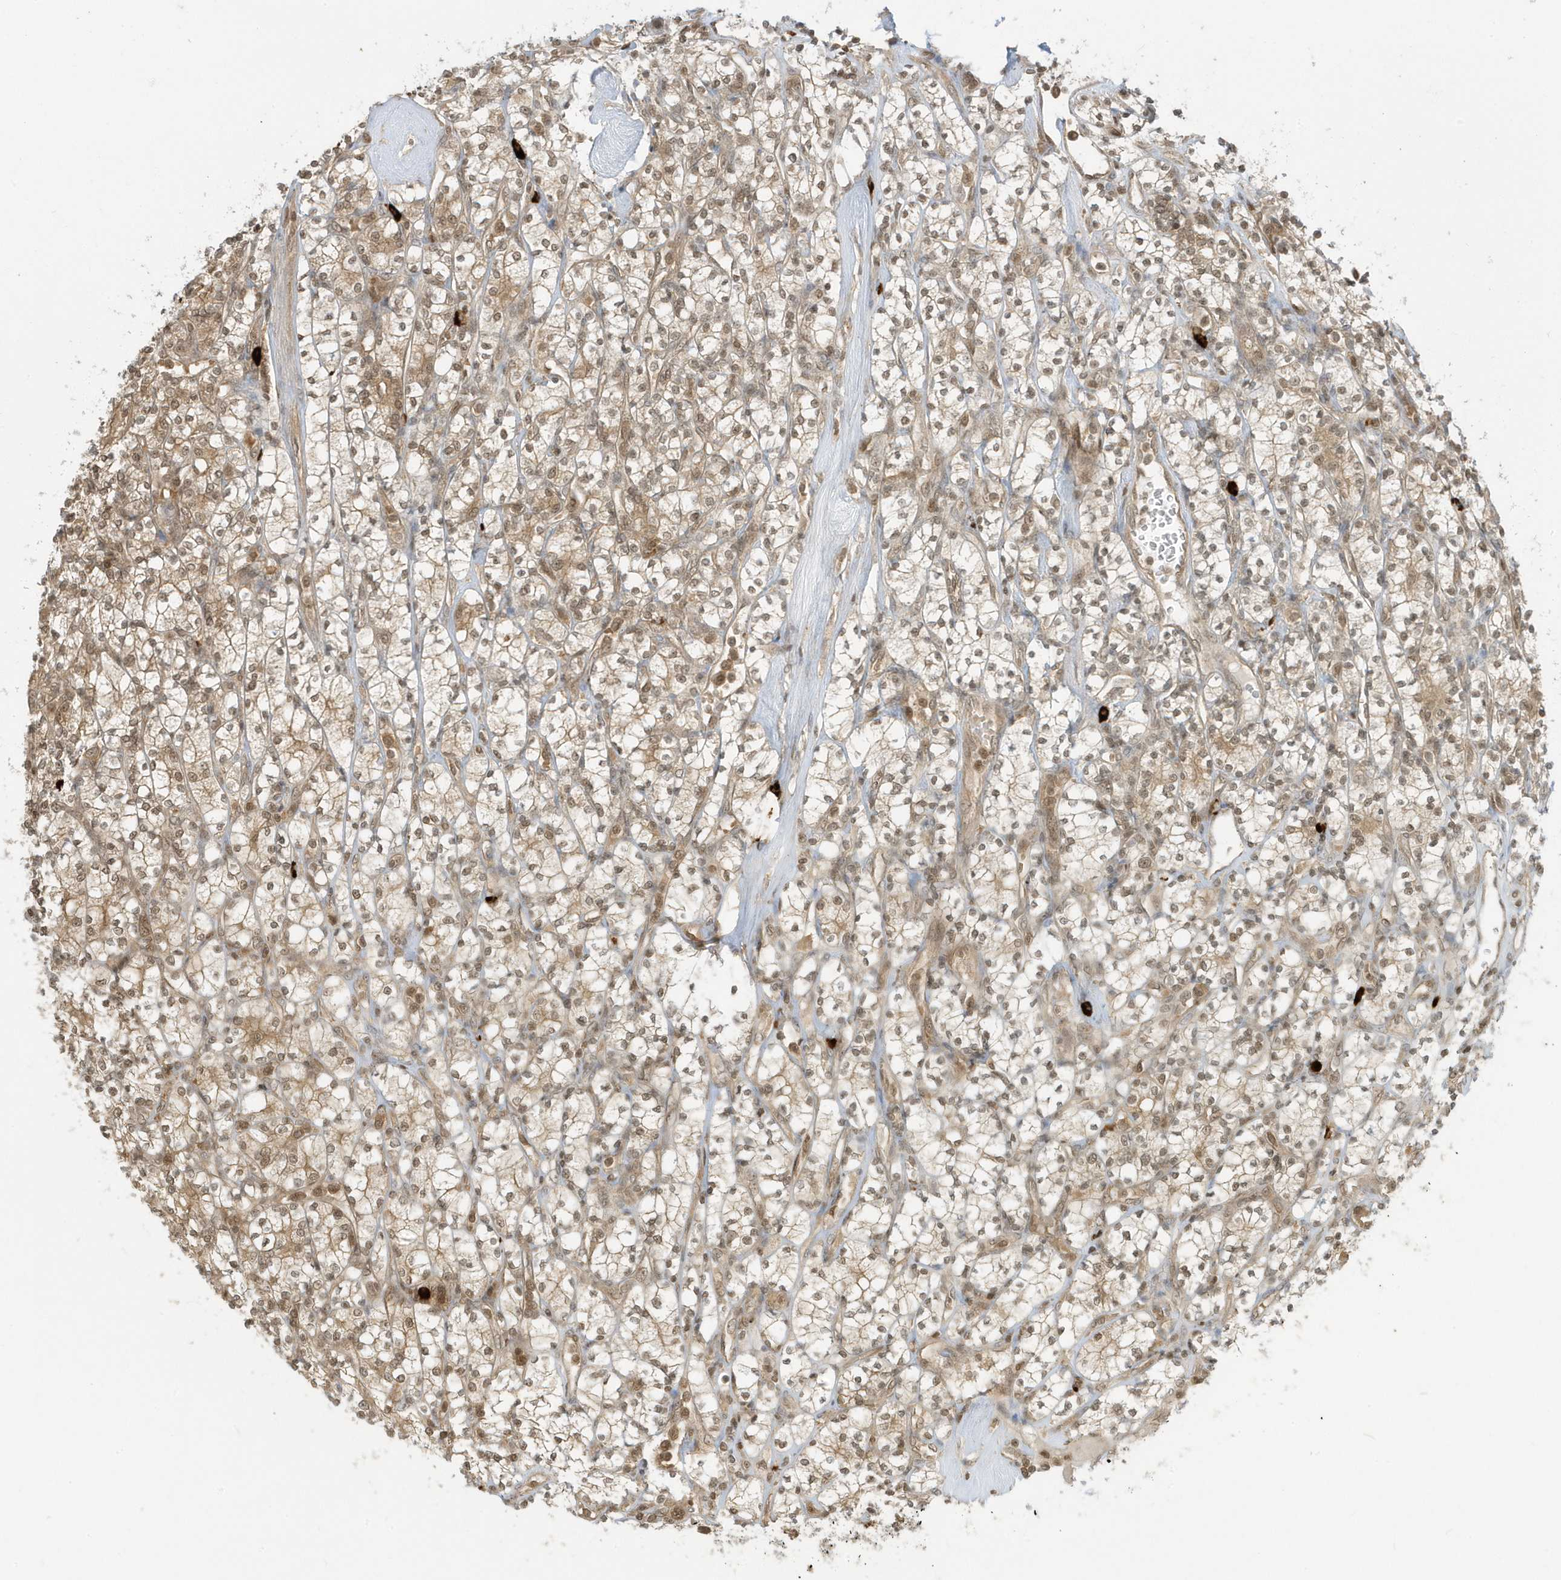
{"staining": {"intensity": "moderate", "quantity": ">75%", "location": "cytoplasmic/membranous,nuclear"}, "tissue": "renal cancer", "cell_type": "Tumor cells", "image_type": "cancer", "snomed": [{"axis": "morphology", "description": "Adenocarcinoma, NOS"}, {"axis": "topography", "description": "Kidney"}], "caption": "A photomicrograph showing moderate cytoplasmic/membranous and nuclear positivity in approximately >75% of tumor cells in renal cancer, as visualized by brown immunohistochemical staining.", "gene": "PPP1R7", "patient": {"sex": "male", "age": 77}}